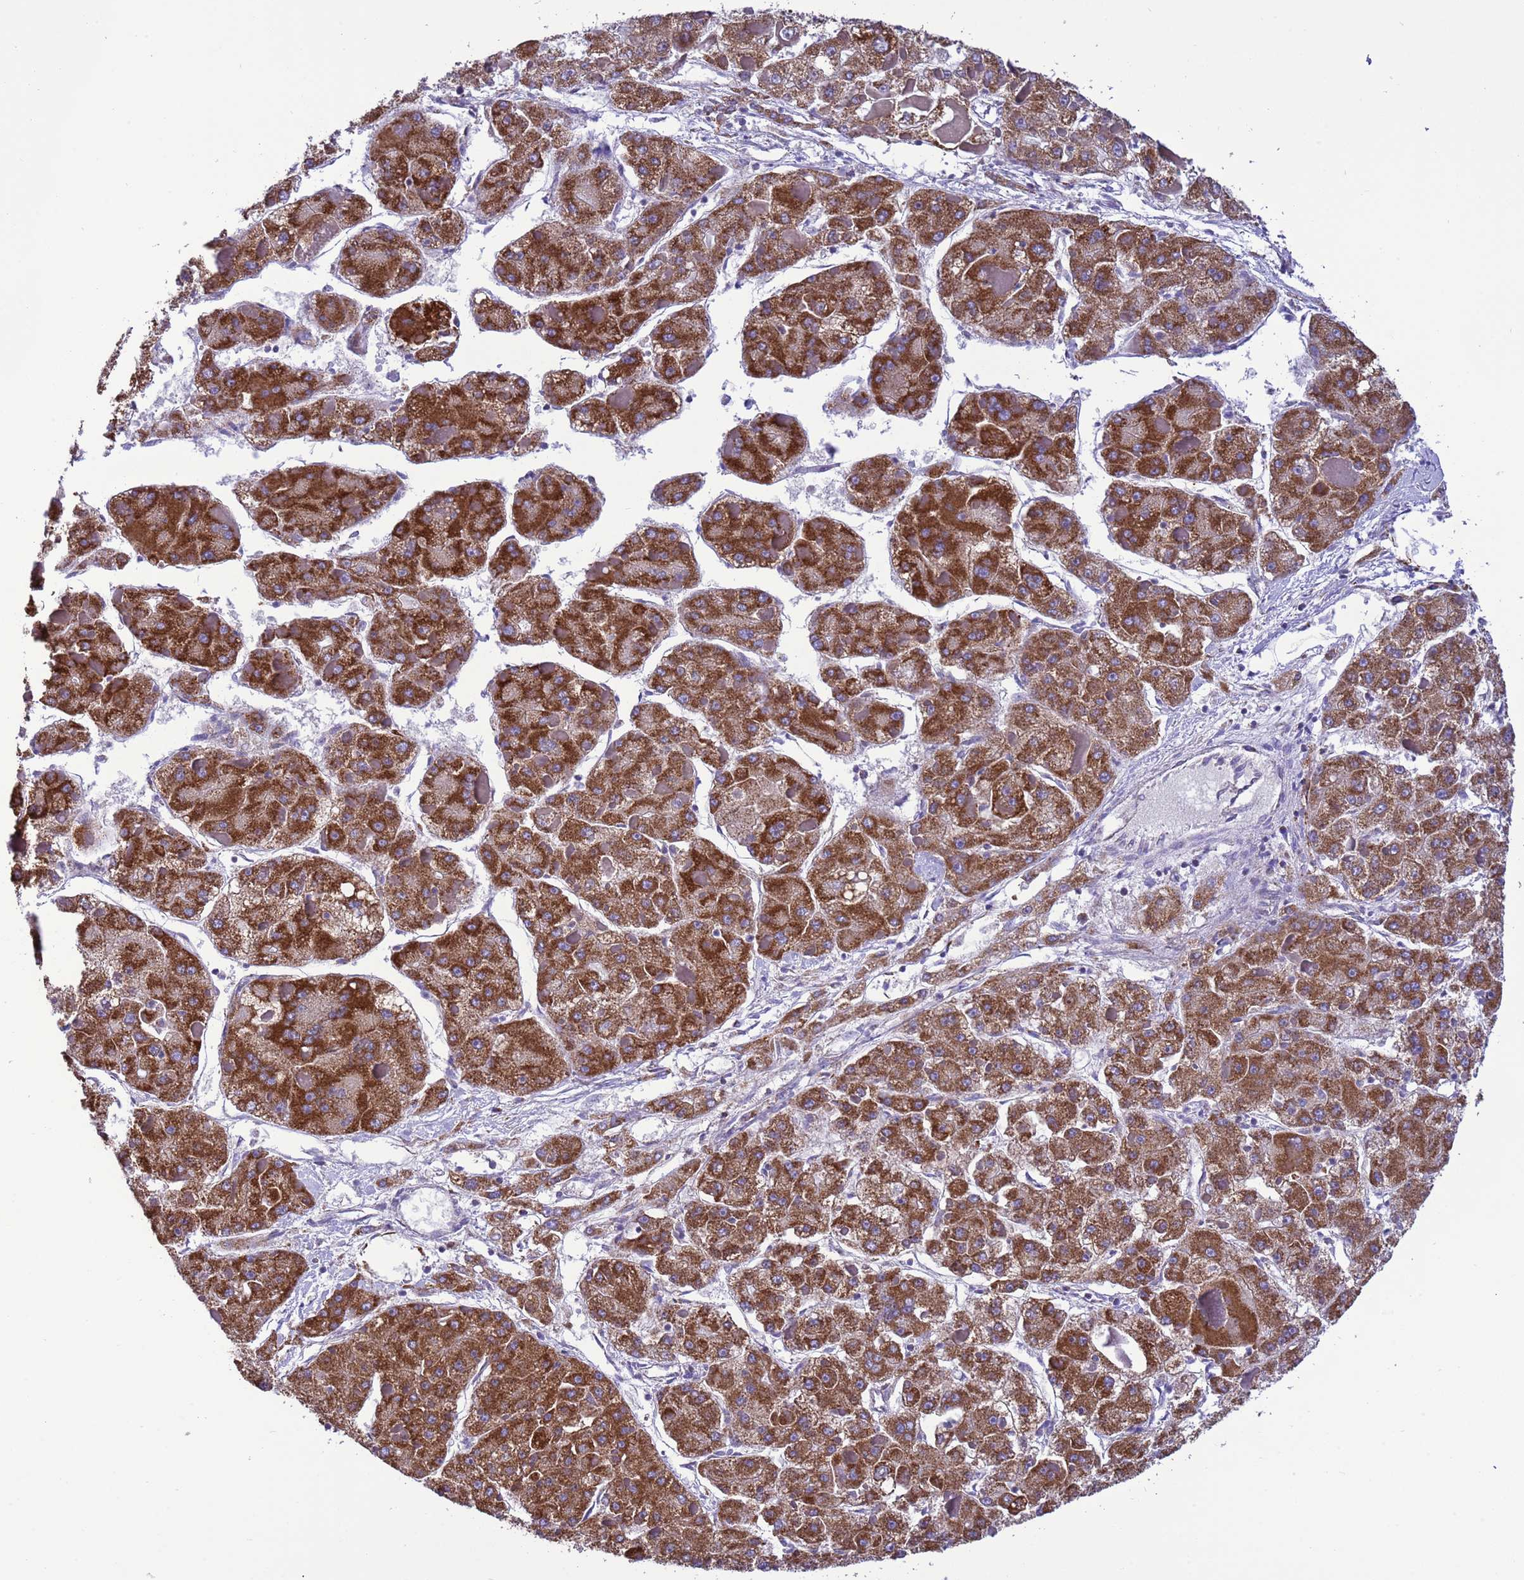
{"staining": {"intensity": "moderate", "quantity": ">75%", "location": "cytoplasmic/membranous"}, "tissue": "liver cancer", "cell_type": "Tumor cells", "image_type": "cancer", "snomed": [{"axis": "morphology", "description": "Carcinoma, Hepatocellular, NOS"}, {"axis": "topography", "description": "Liver"}], "caption": "Protein staining of hepatocellular carcinoma (liver) tissue reveals moderate cytoplasmic/membranous positivity in about >75% of tumor cells.", "gene": "CCDC191", "patient": {"sex": "female", "age": 73}}